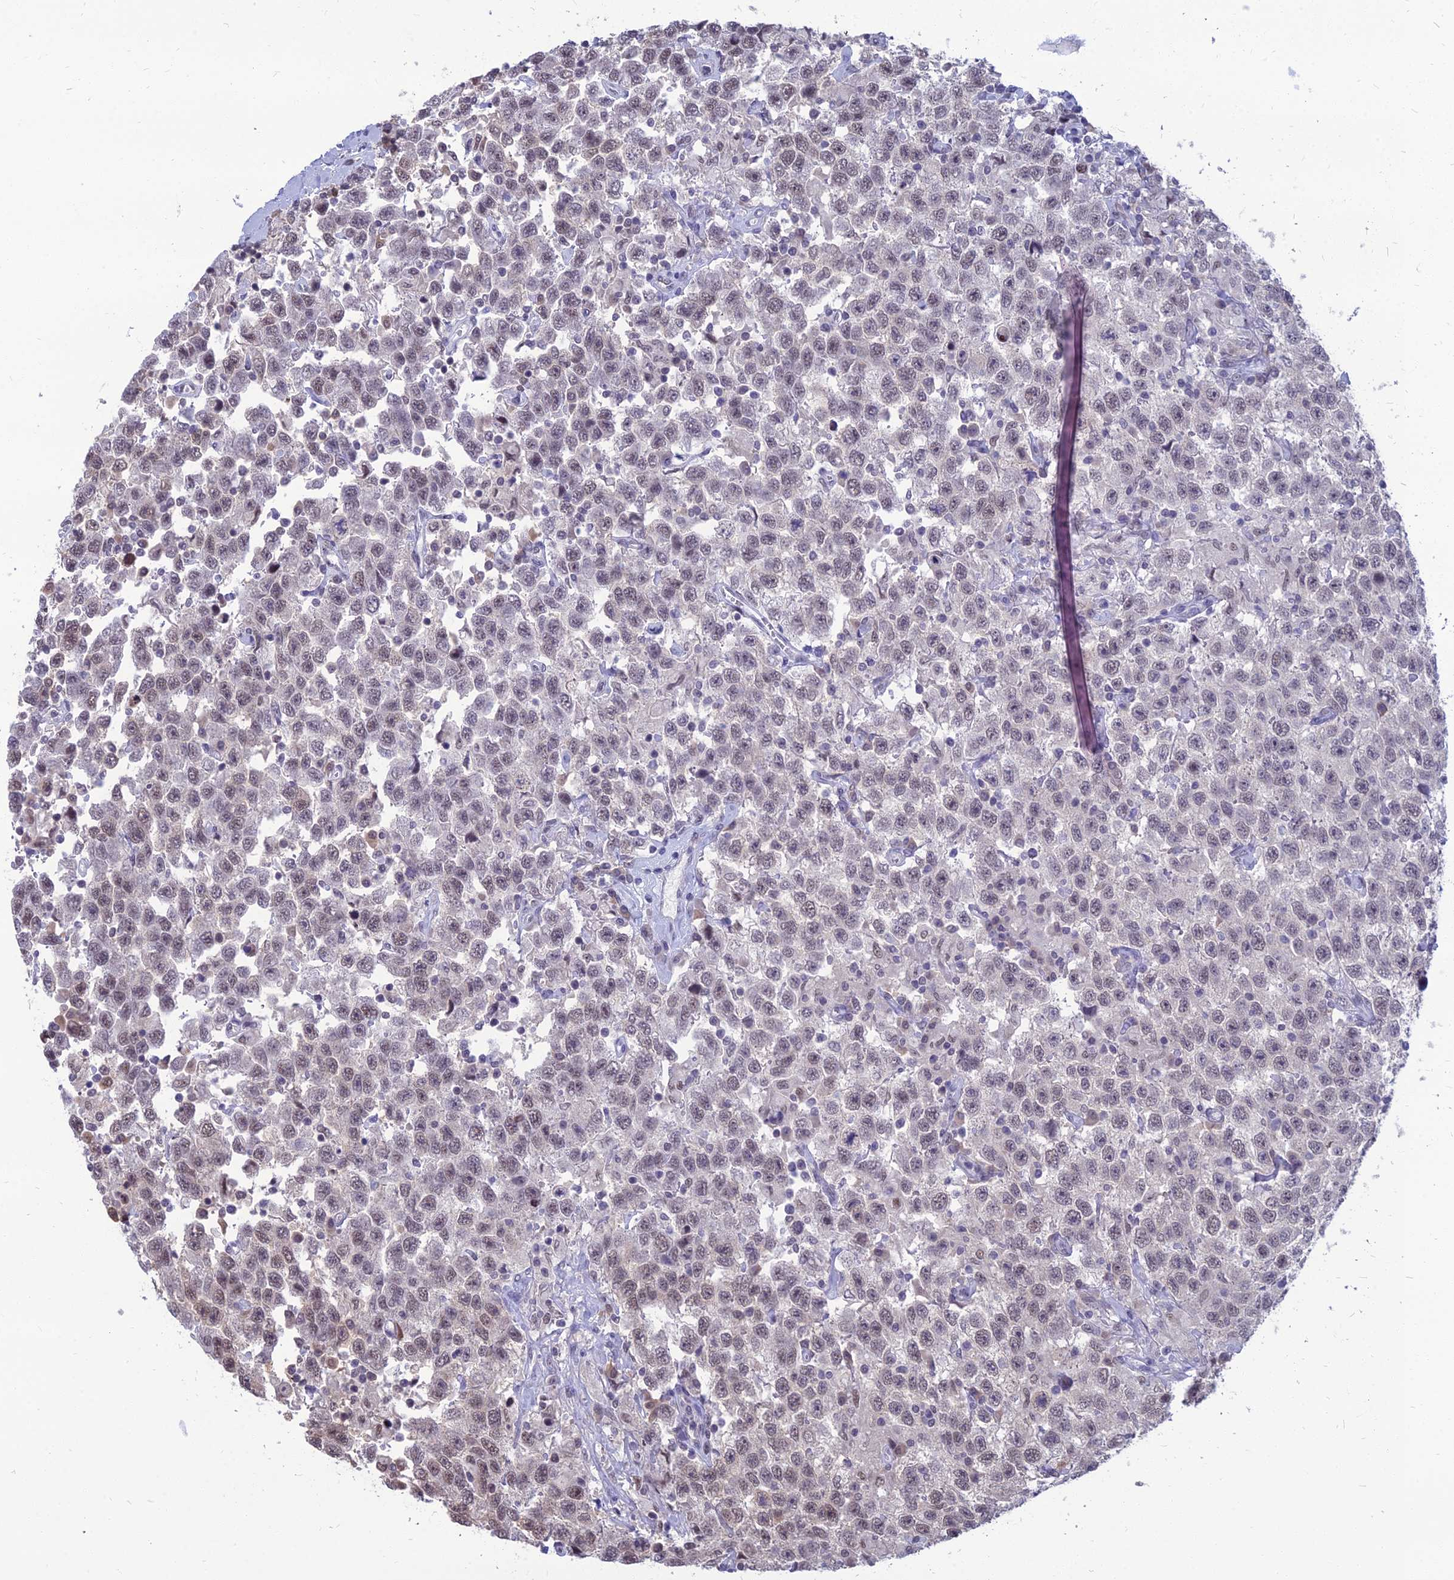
{"staining": {"intensity": "weak", "quantity": "<25%", "location": "nuclear"}, "tissue": "testis cancer", "cell_type": "Tumor cells", "image_type": "cancer", "snomed": [{"axis": "morphology", "description": "Seminoma, NOS"}, {"axis": "topography", "description": "Testis"}], "caption": "This is an immunohistochemistry (IHC) histopathology image of human testis cancer. There is no expression in tumor cells.", "gene": "SRSF7", "patient": {"sex": "male", "age": 41}}